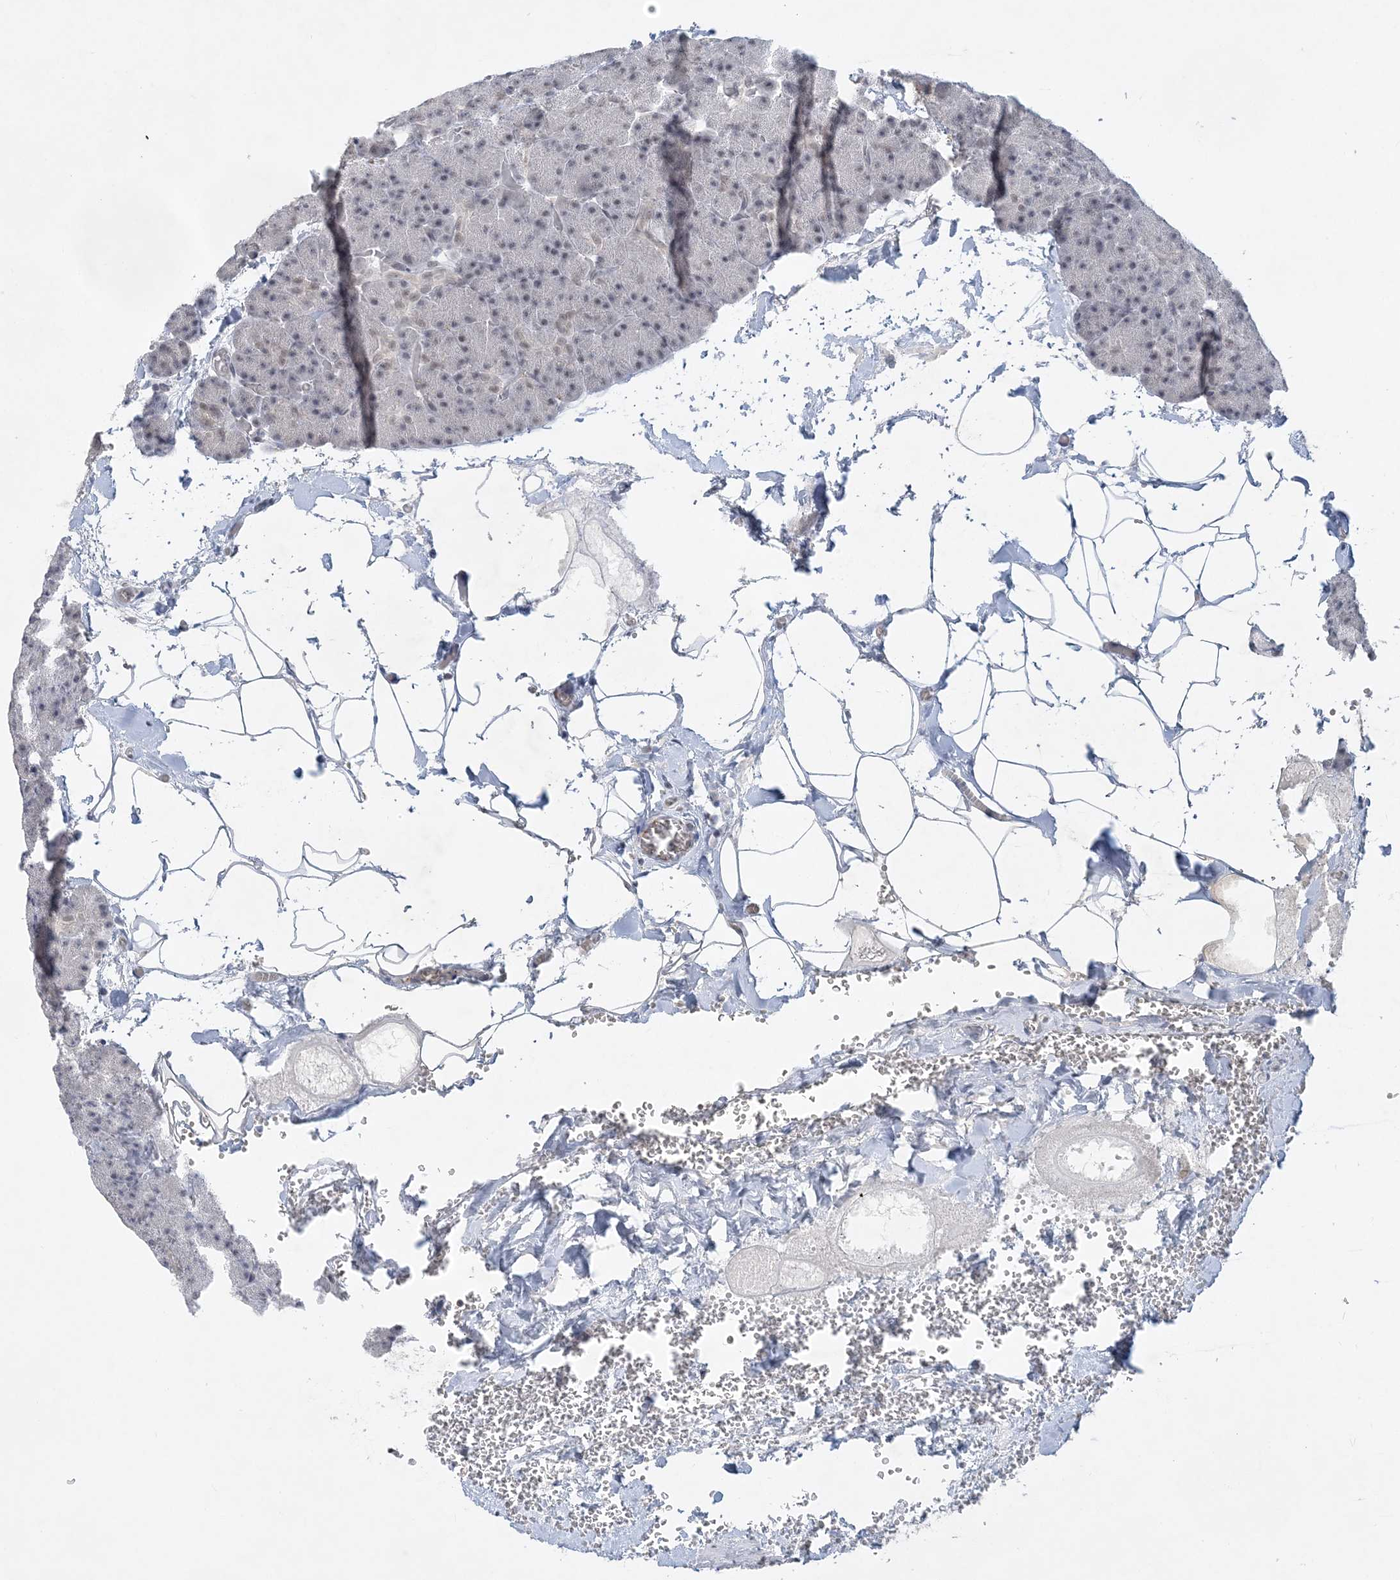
{"staining": {"intensity": "weak", "quantity": "25%-75%", "location": "nuclear"}, "tissue": "pancreas", "cell_type": "Exocrine glandular cells", "image_type": "normal", "snomed": [{"axis": "morphology", "description": "Normal tissue, NOS"}, {"axis": "morphology", "description": "Carcinoid, malignant, NOS"}, {"axis": "topography", "description": "Pancreas"}], "caption": "A brown stain highlights weak nuclear staining of a protein in exocrine glandular cells of unremarkable pancreas. Using DAB (brown) and hematoxylin (blue) stains, captured at high magnification using brightfield microscopy.", "gene": "KMT2D", "patient": {"sex": "female", "age": 35}}